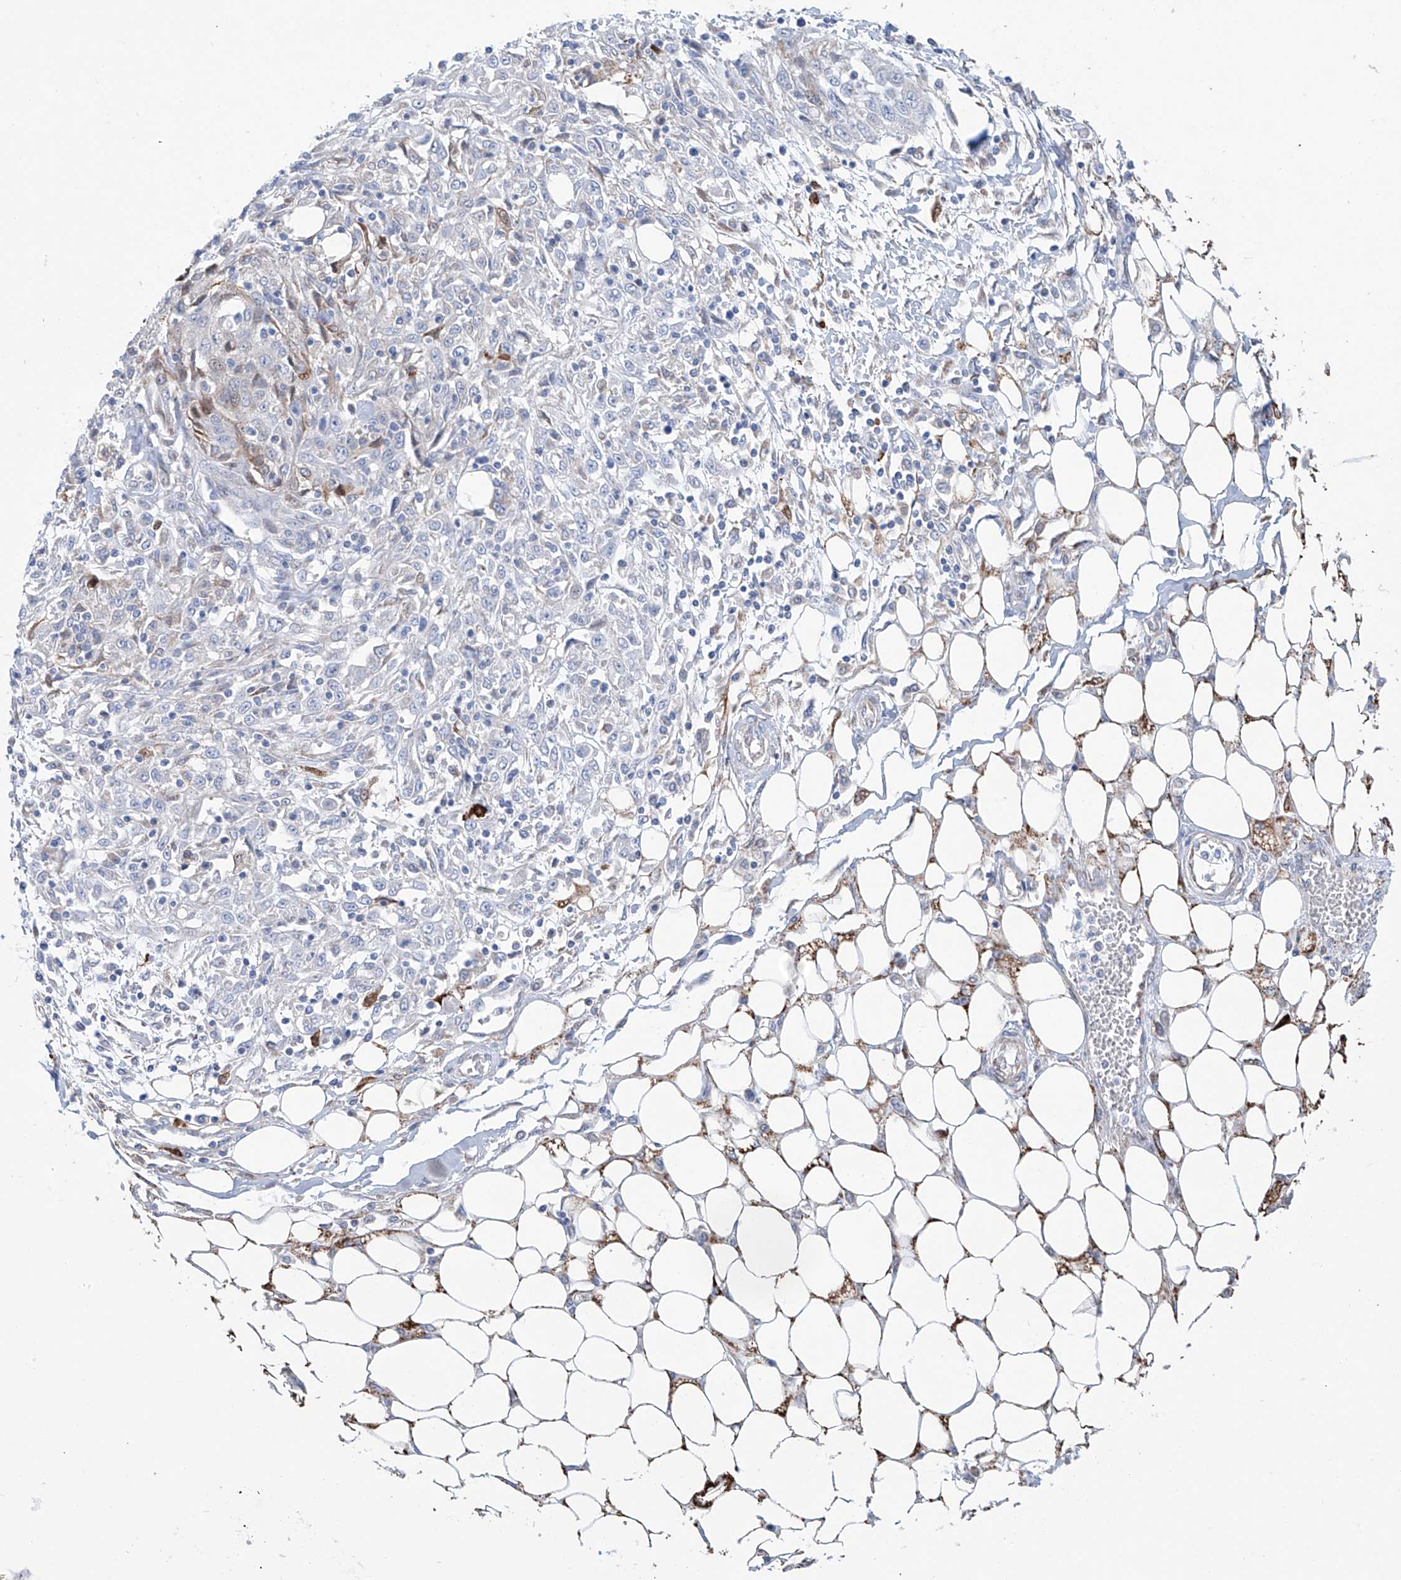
{"staining": {"intensity": "negative", "quantity": "none", "location": "none"}, "tissue": "skin cancer", "cell_type": "Tumor cells", "image_type": "cancer", "snomed": [{"axis": "morphology", "description": "Squamous cell carcinoma, NOS"}, {"axis": "morphology", "description": "Squamous cell carcinoma, metastatic, NOS"}, {"axis": "topography", "description": "Skin"}, {"axis": "topography", "description": "Lymph node"}], "caption": "Tumor cells show no significant expression in metastatic squamous cell carcinoma (skin).", "gene": "ALDH6A1", "patient": {"sex": "male", "age": 75}}